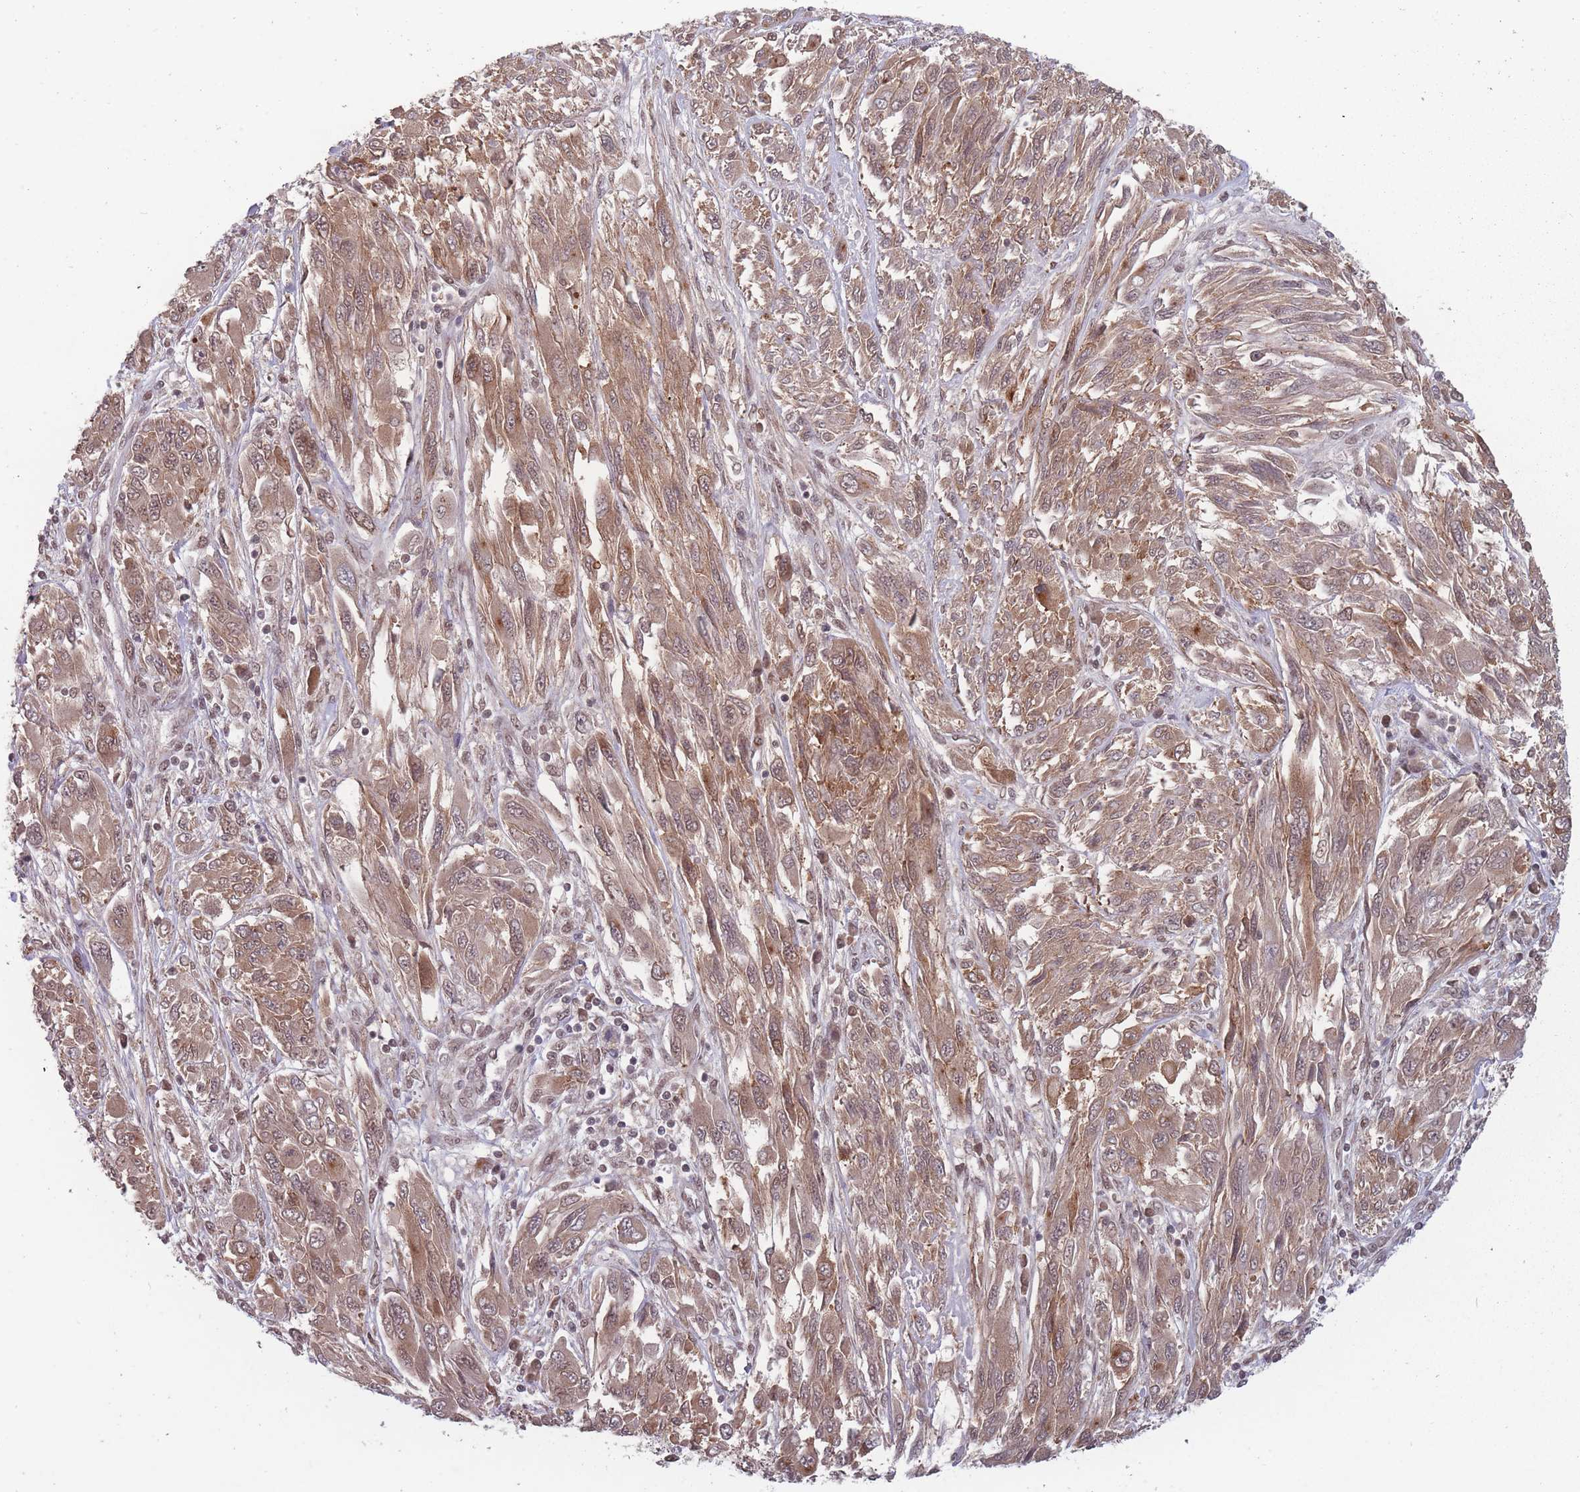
{"staining": {"intensity": "moderate", "quantity": ">75%", "location": "cytoplasmic/membranous,nuclear"}, "tissue": "melanoma", "cell_type": "Tumor cells", "image_type": "cancer", "snomed": [{"axis": "morphology", "description": "Malignant melanoma, NOS"}, {"axis": "topography", "description": "Skin"}], "caption": "An immunohistochemistry (IHC) histopathology image of tumor tissue is shown. Protein staining in brown labels moderate cytoplasmic/membranous and nuclear positivity in melanoma within tumor cells.", "gene": "TMED3", "patient": {"sex": "female", "age": 91}}